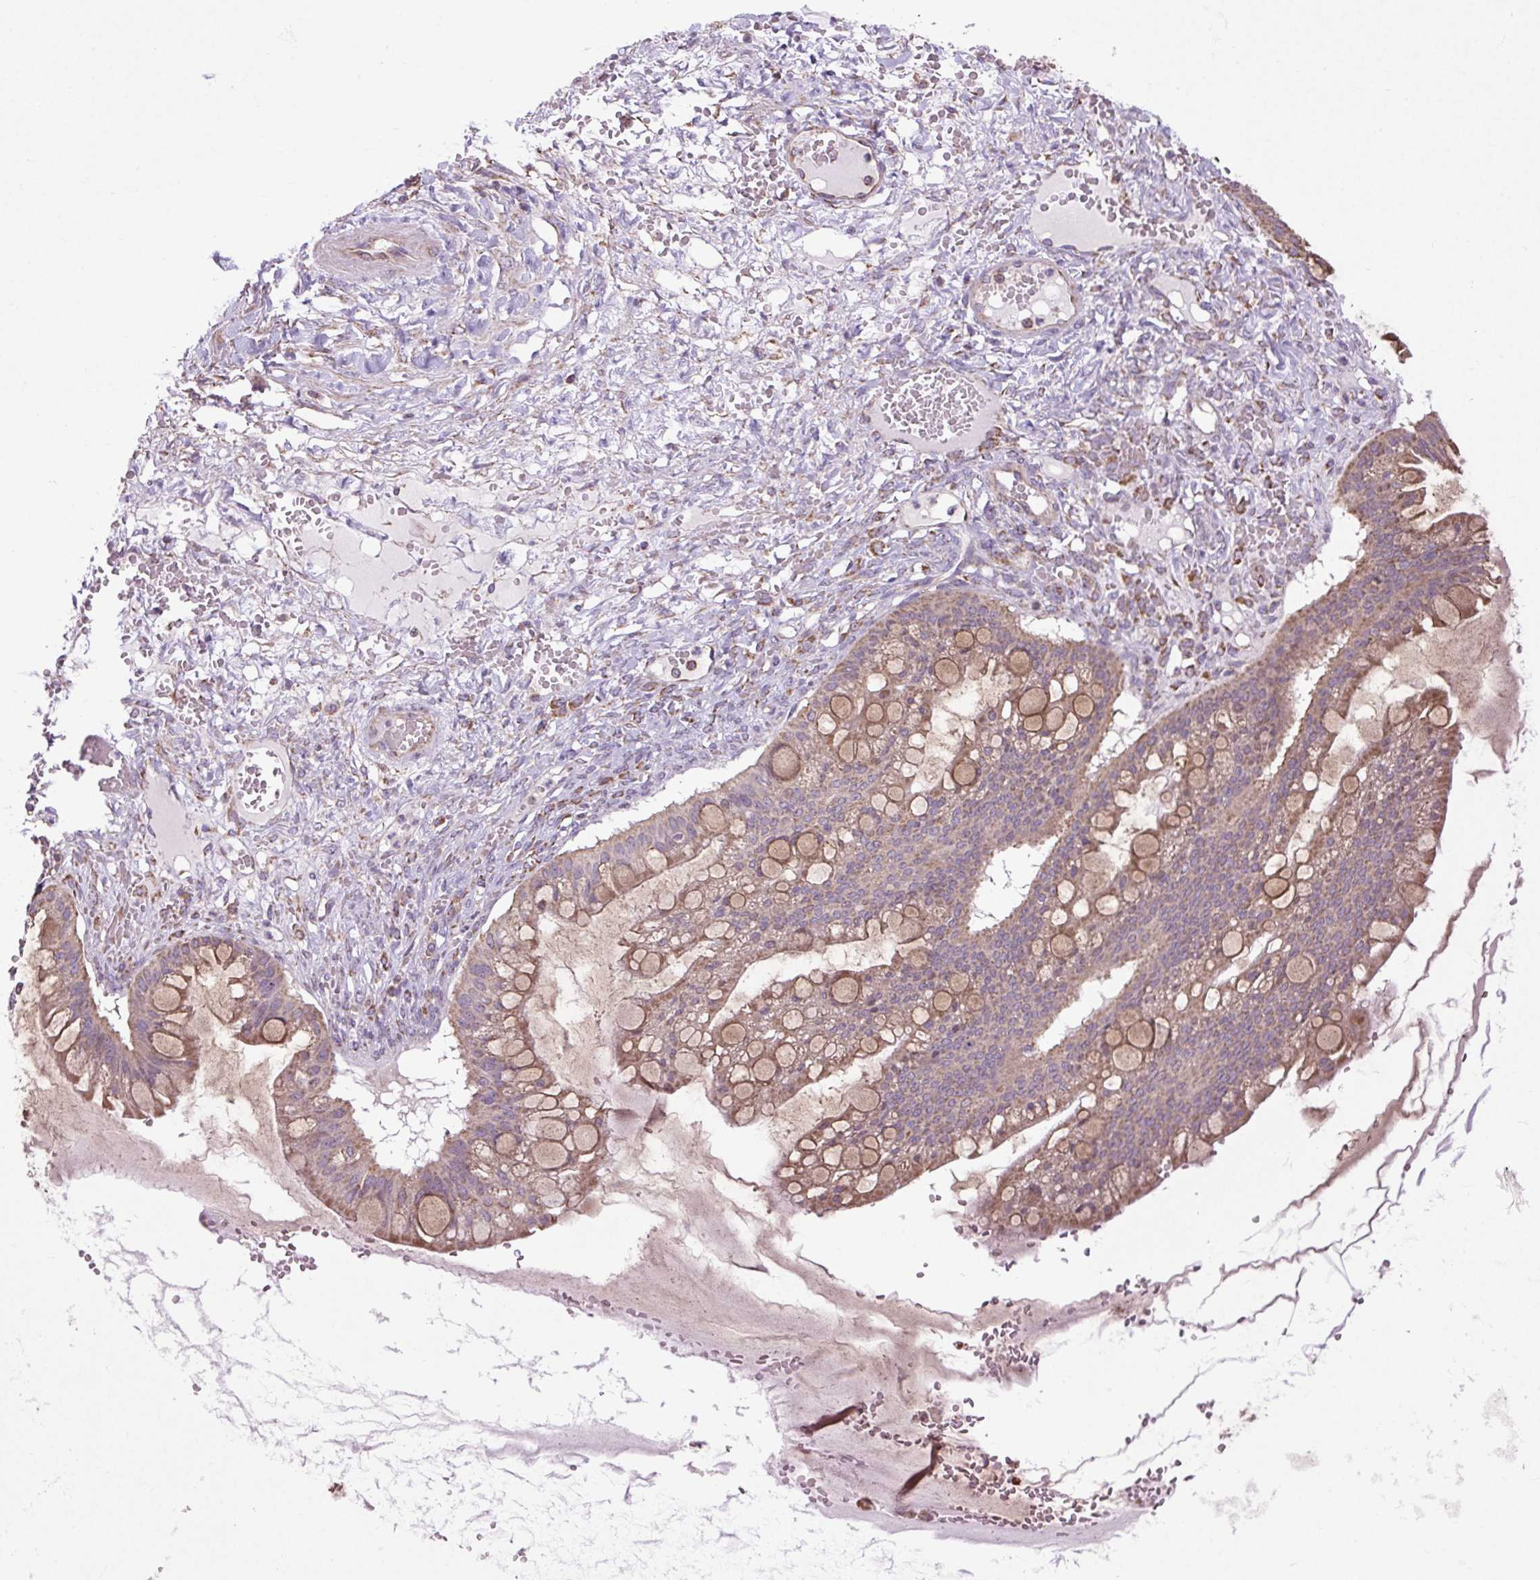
{"staining": {"intensity": "weak", "quantity": "25%-75%", "location": "cytoplasmic/membranous"}, "tissue": "ovarian cancer", "cell_type": "Tumor cells", "image_type": "cancer", "snomed": [{"axis": "morphology", "description": "Cystadenocarcinoma, mucinous, NOS"}, {"axis": "topography", "description": "Ovary"}], "caption": "Human ovarian cancer (mucinous cystadenocarcinoma) stained for a protein (brown) reveals weak cytoplasmic/membranous positive staining in about 25%-75% of tumor cells.", "gene": "PLCG1", "patient": {"sex": "female", "age": 73}}